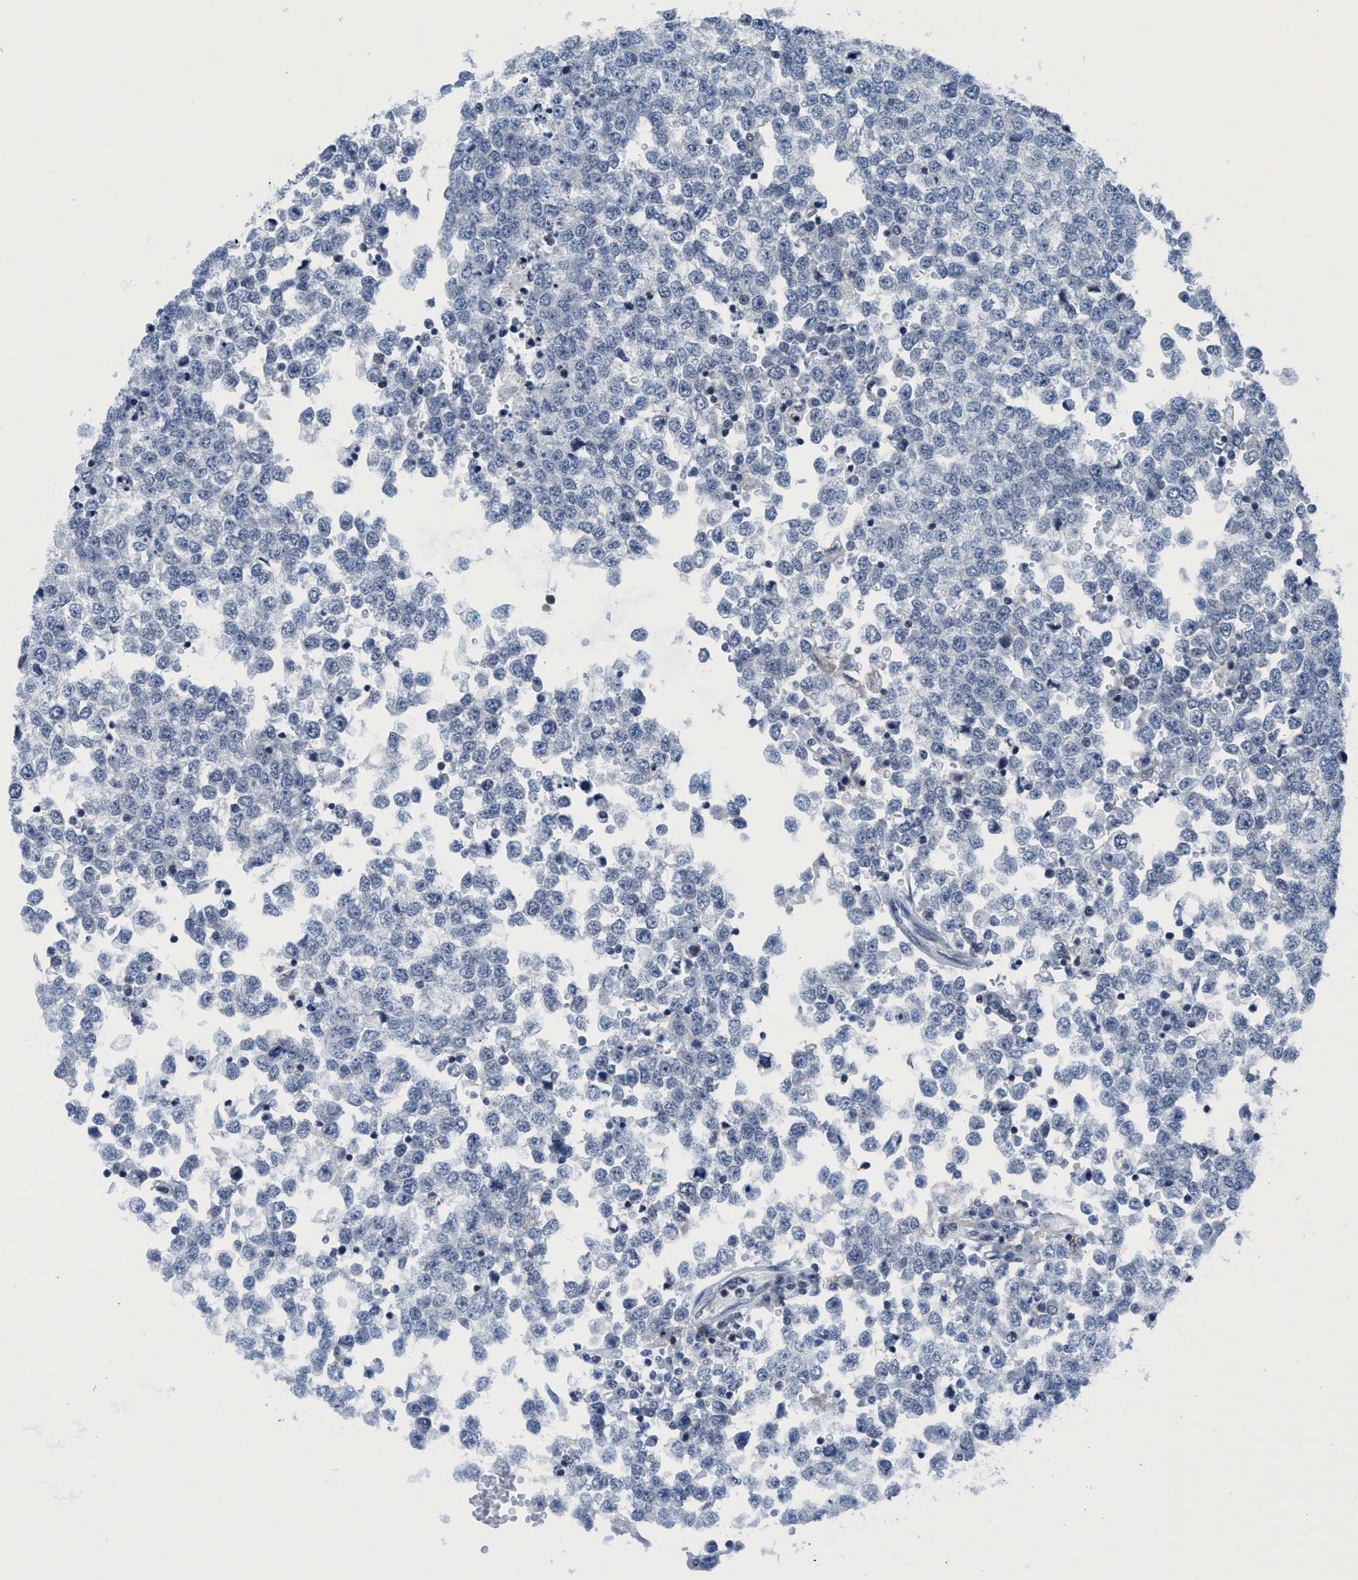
{"staining": {"intensity": "negative", "quantity": "none", "location": "none"}, "tissue": "testis cancer", "cell_type": "Tumor cells", "image_type": "cancer", "snomed": [{"axis": "morphology", "description": "Seminoma, NOS"}, {"axis": "topography", "description": "Testis"}], "caption": "The IHC photomicrograph has no significant positivity in tumor cells of testis seminoma tissue. Nuclei are stained in blue.", "gene": "DNAI1", "patient": {"sex": "male", "age": 65}}